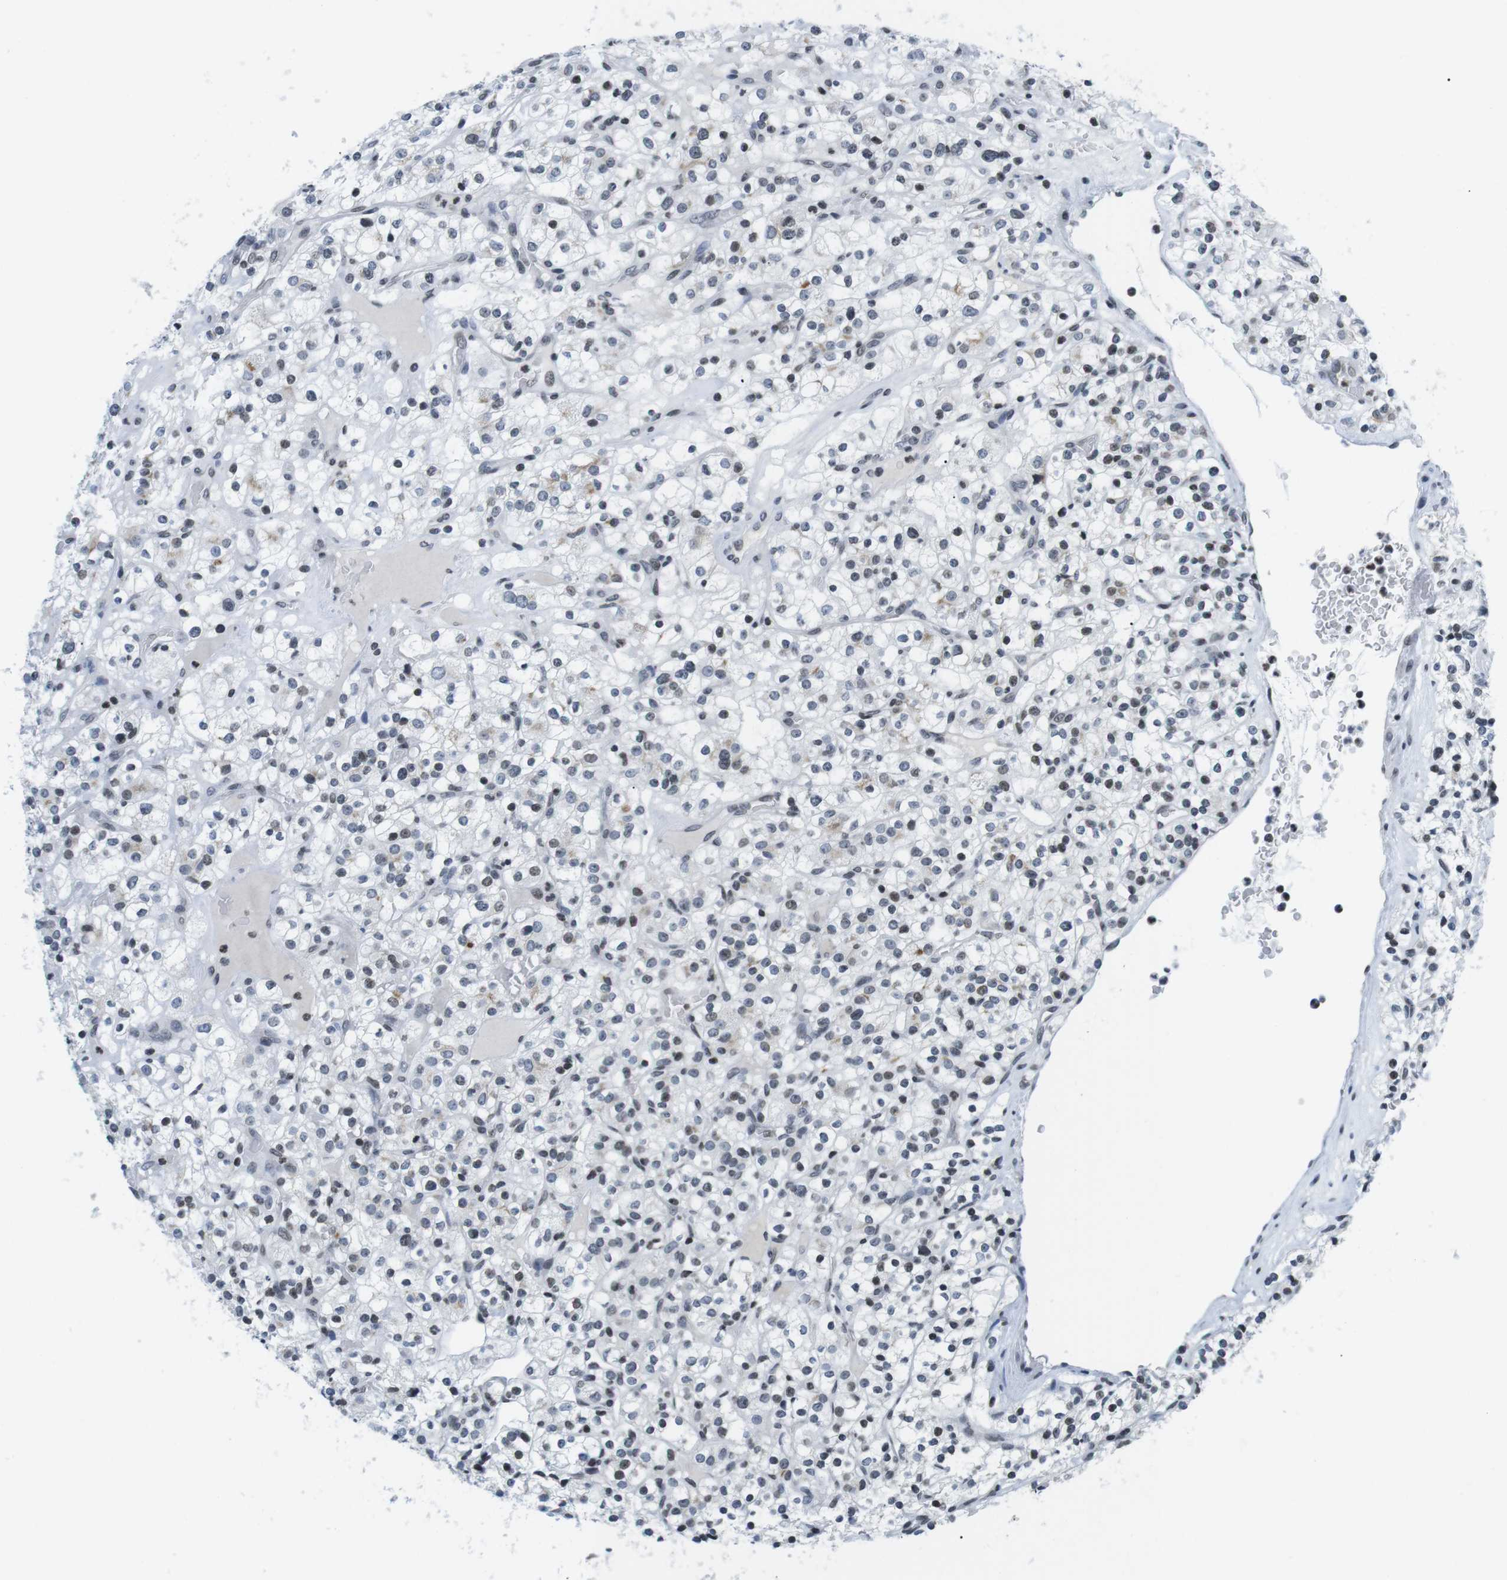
{"staining": {"intensity": "weak", "quantity": "<25%", "location": "nuclear"}, "tissue": "renal cancer", "cell_type": "Tumor cells", "image_type": "cancer", "snomed": [{"axis": "morphology", "description": "Normal tissue, NOS"}, {"axis": "morphology", "description": "Adenocarcinoma, NOS"}, {"axis": "topography", "description": "Kidney"}], "caption": "This is an IHC micrograph of human renal cancer (adenocarcinoma). There is no expression in tumor cells.", "gene": "E2F2", "patient": {"sex": "female", "age": 72}}